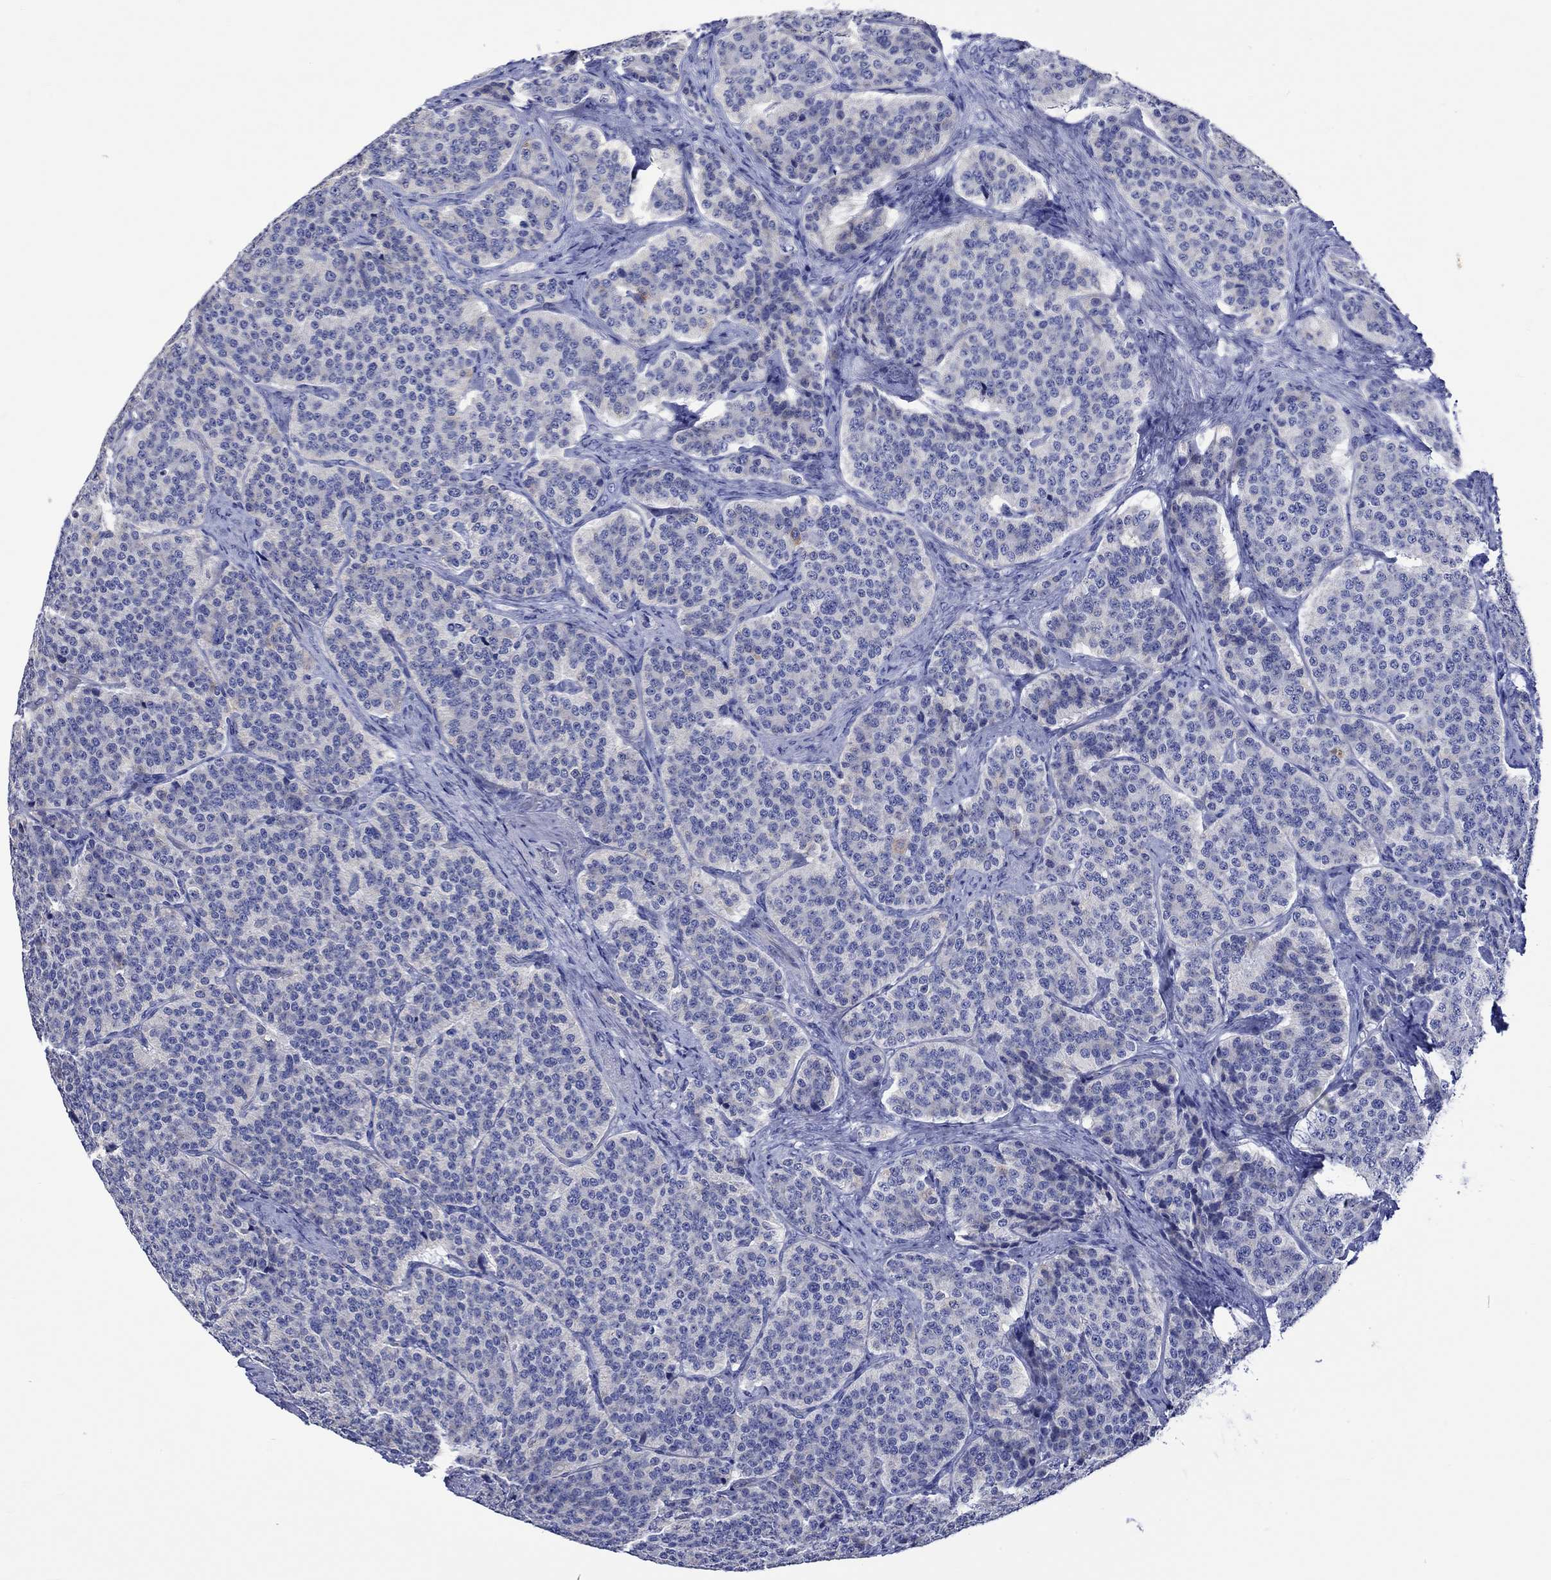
{"staining": {"intensity": "negative", "quantity": "none", "location": "none"}, "tissue": "carcinoid", "cell_type": "Tumor cells", "image_type": "cancer", "snomed": [{"axis": "morphology", "description": "Carcinoid, malignant, NOS"}, {"axis": "topography", "description": "Small intestine"}], "caption": "A high-resolution micrograph shows immunohistochemistry (IHC) staining of carcinoid, which exhibits no significant positivity in tumor cells. (DAB immunohistochemistry visualized using brightfield microscopy, high magnification).", "gene": "HARBI1", "patient": {"sex": "female", "age": 58}}